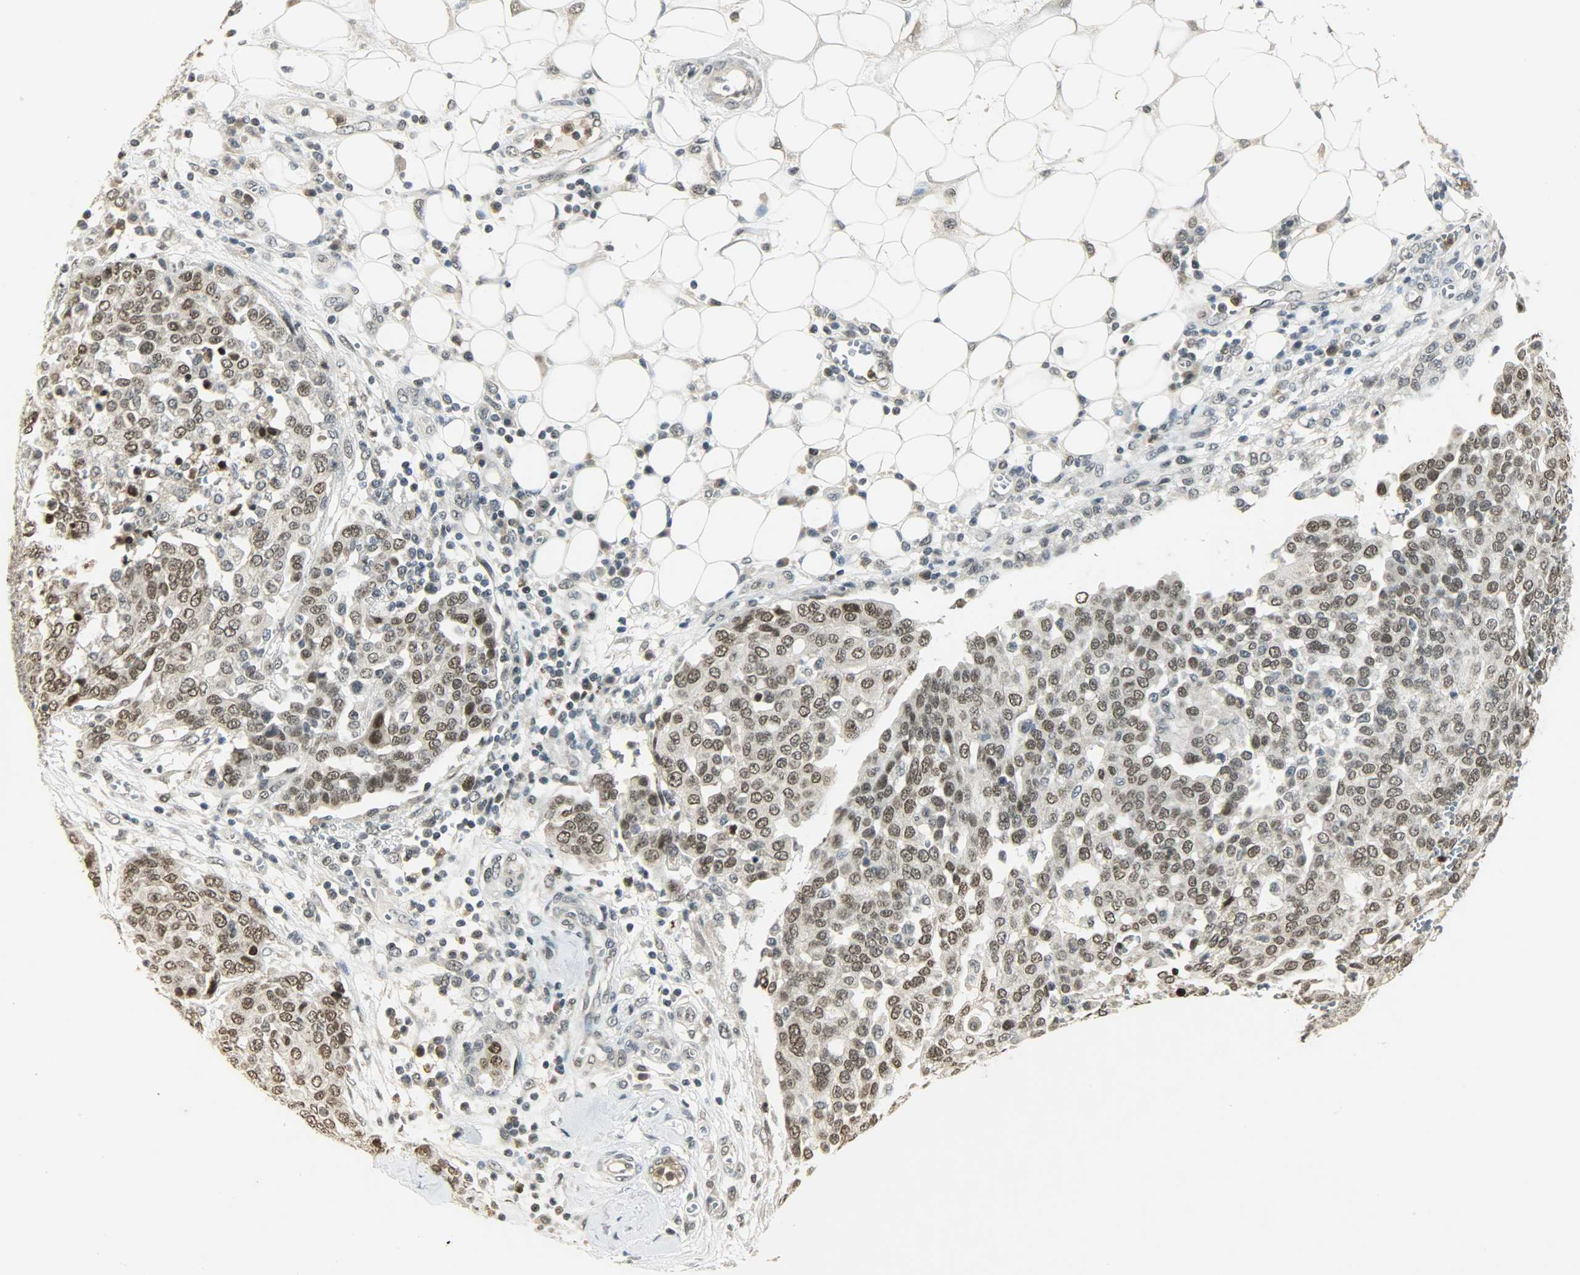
{"staining": {"intensity": "weak", "quantity": "25%-75%", "location": "nuclear"}, "tissue": "ovarian cancer", "cell_type": "Tumor cells", "image_type": "cancer", "snomed": [{"axis": "morphology", "description": "Cystadenocarcinoma, serous, NOS"}, {"axis": "topography", "description": "Soft tissue"}, {"axis": "topography", "description": "Ovary"}], "caption": "Weak nuclear staining for a protein is appreciated in approximately 25%-75% of tumor cells of ovarian cancer (serous cystadenocarcinoma) using IHC.", "gene": "SMARCA5", "patient": {"sex": "female", "age": 57}}